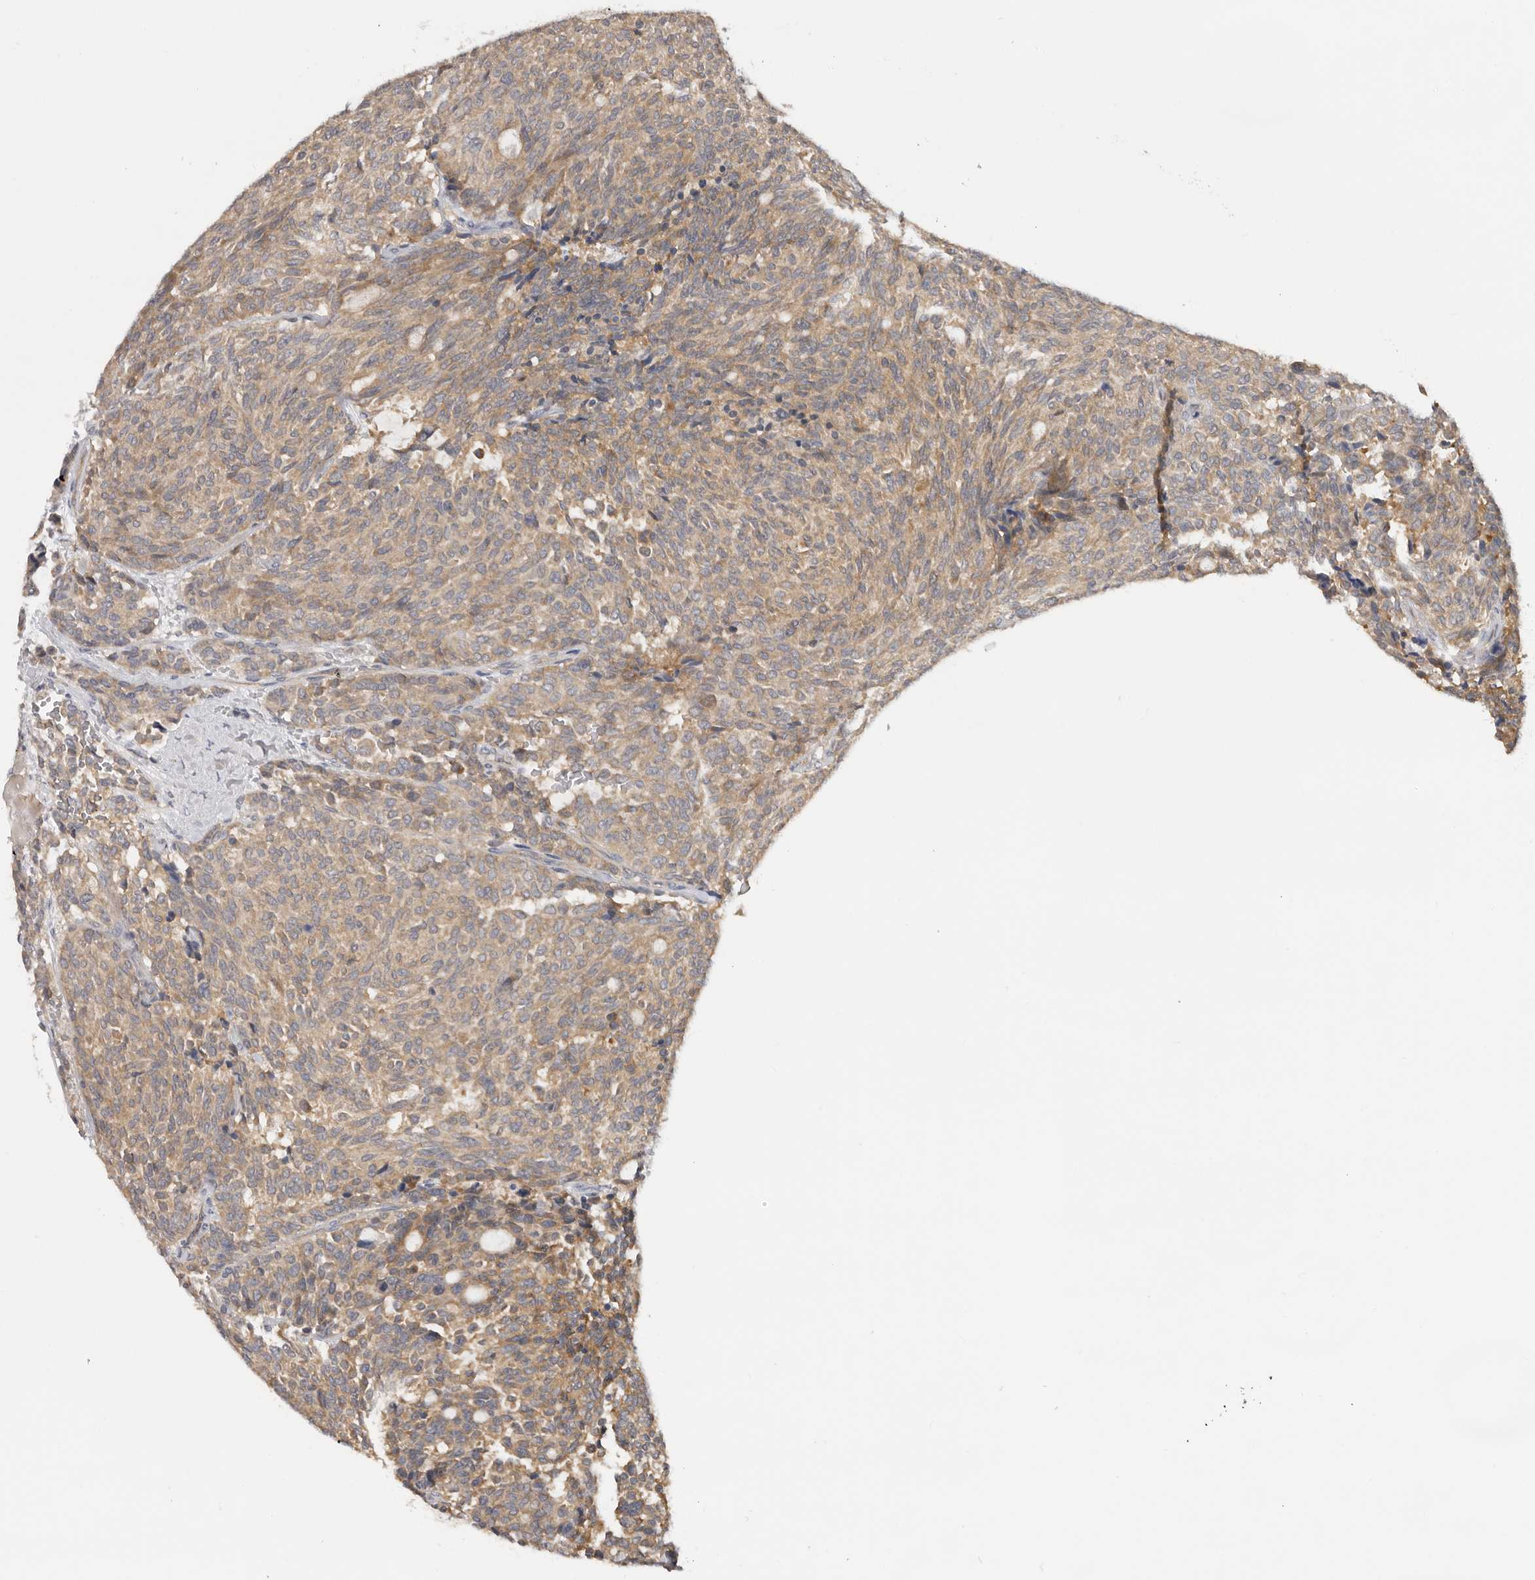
{"staining": {"intensity": "moderate", "quantity": ">75%", "location": "cytoplasmic/membranous"}, "tissue": "carcinoid", "cell_type": "Tumor cells", "image_type": "cancer", "snomed": [{"axis": "morphology", "description": "Carcinoid, malignant, NOS"}, {"axis": "topography", "description": "Pancreas"}], "caption": "A high-resolution photomicrograph shows immunohistochemistry (IHC) staining of malignant carcinoid, which displays moderate cytoplasmic/membranous positivity in approximately >75% of tumor cells.", "gene": "PPP1R42", "patient": {"sex": "female", "age": 54}}